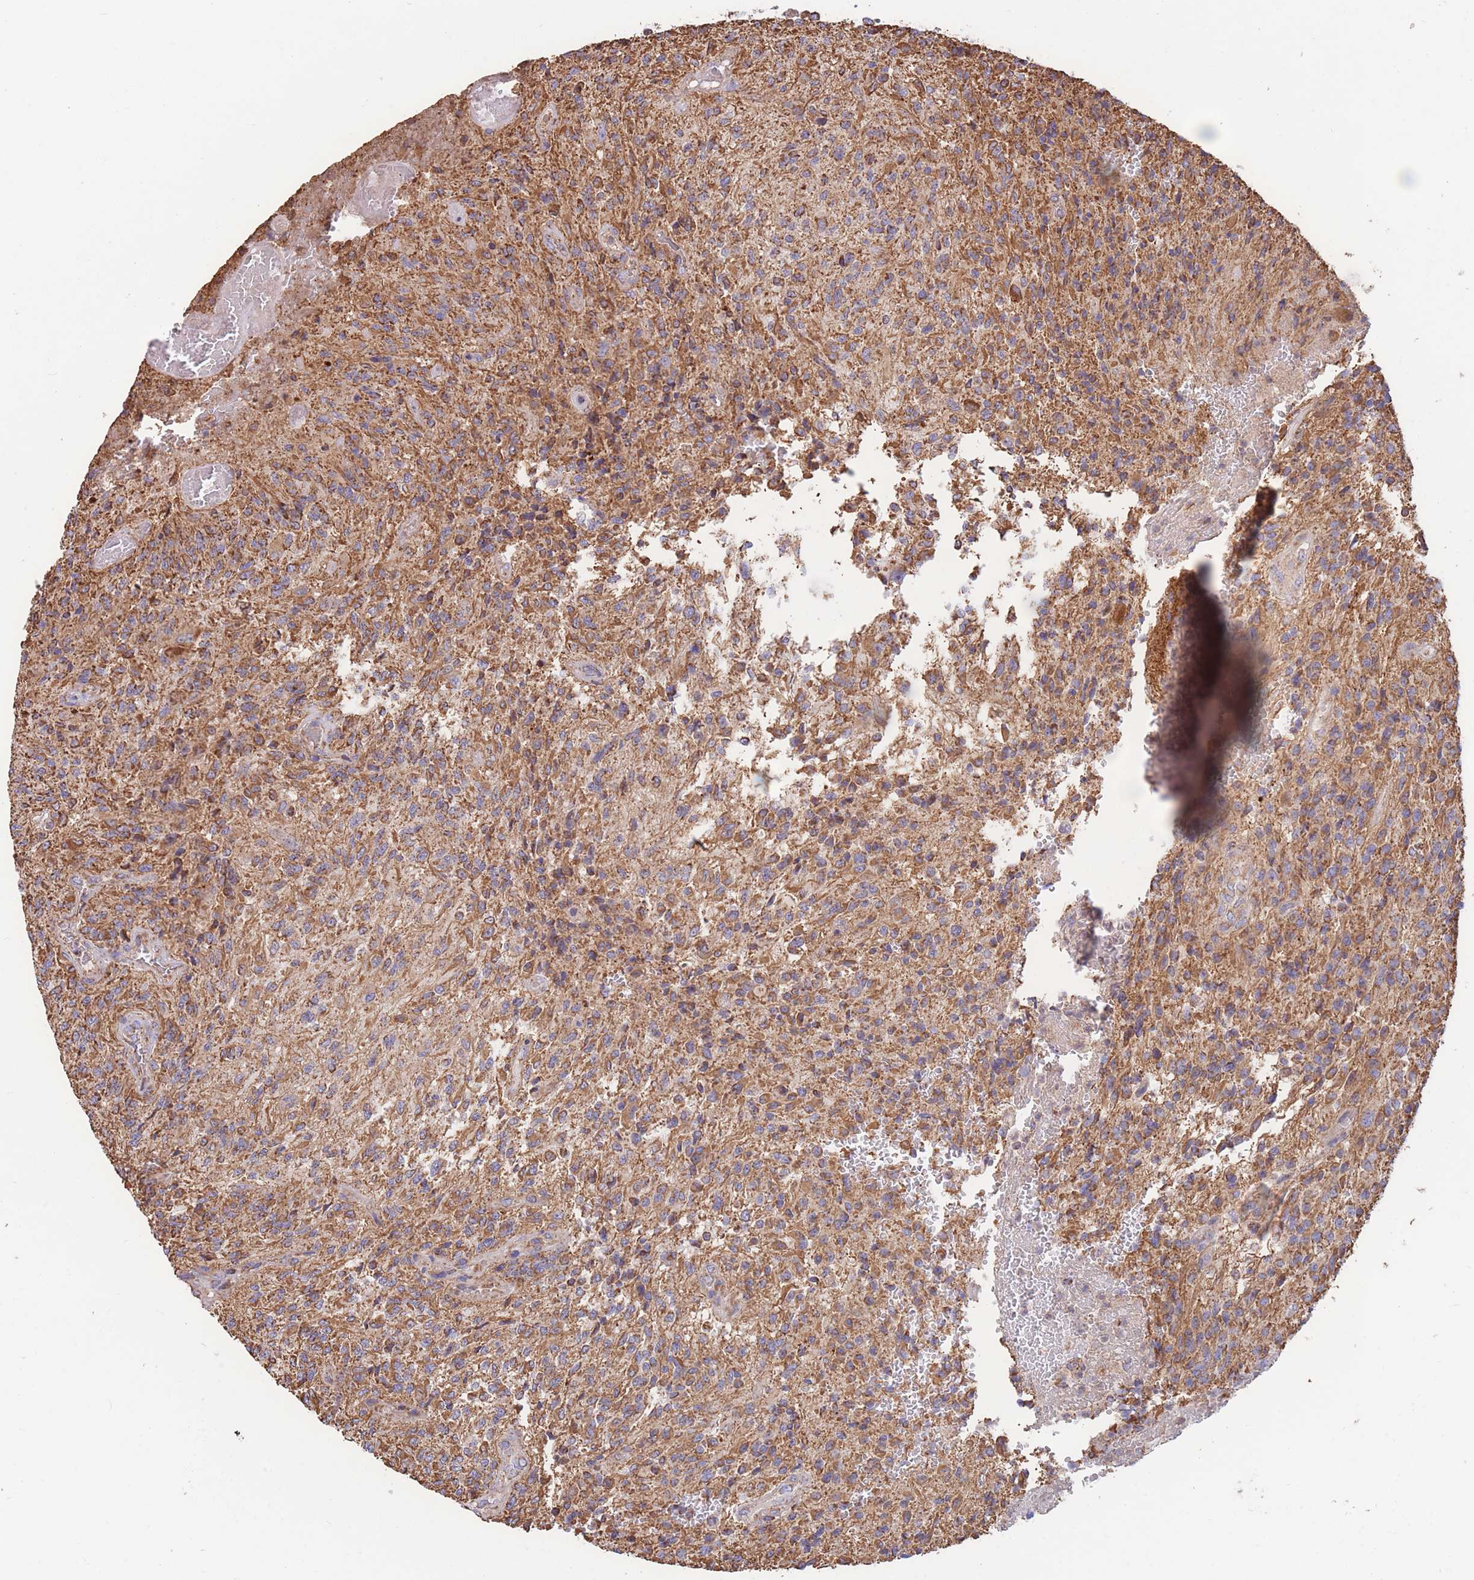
{"staining": {"intensity": "moderate", "quantity": ">75%", "location": "cytoplasmic/membranous"}, "tissue": "glioma", "cell_type": "Tumor cells", "image_type": "cancer", "snomed": [{"axis": "morphology", "description": "Normal tissue, NOS"}, {"axis": "morphology", "description": "Glioma, malignant, High grade"}, {"axis": "topography", "description": "Cerebral cortex"}], "caption": "The photomicrograph demonstrates immunohistochemical staining of glioma. There is moderate cytoplasmic/membranous staining is present in about >75% of tumor cells.", "gene": "FKBP8", "patient": {"sex": "male", "age": 56}}